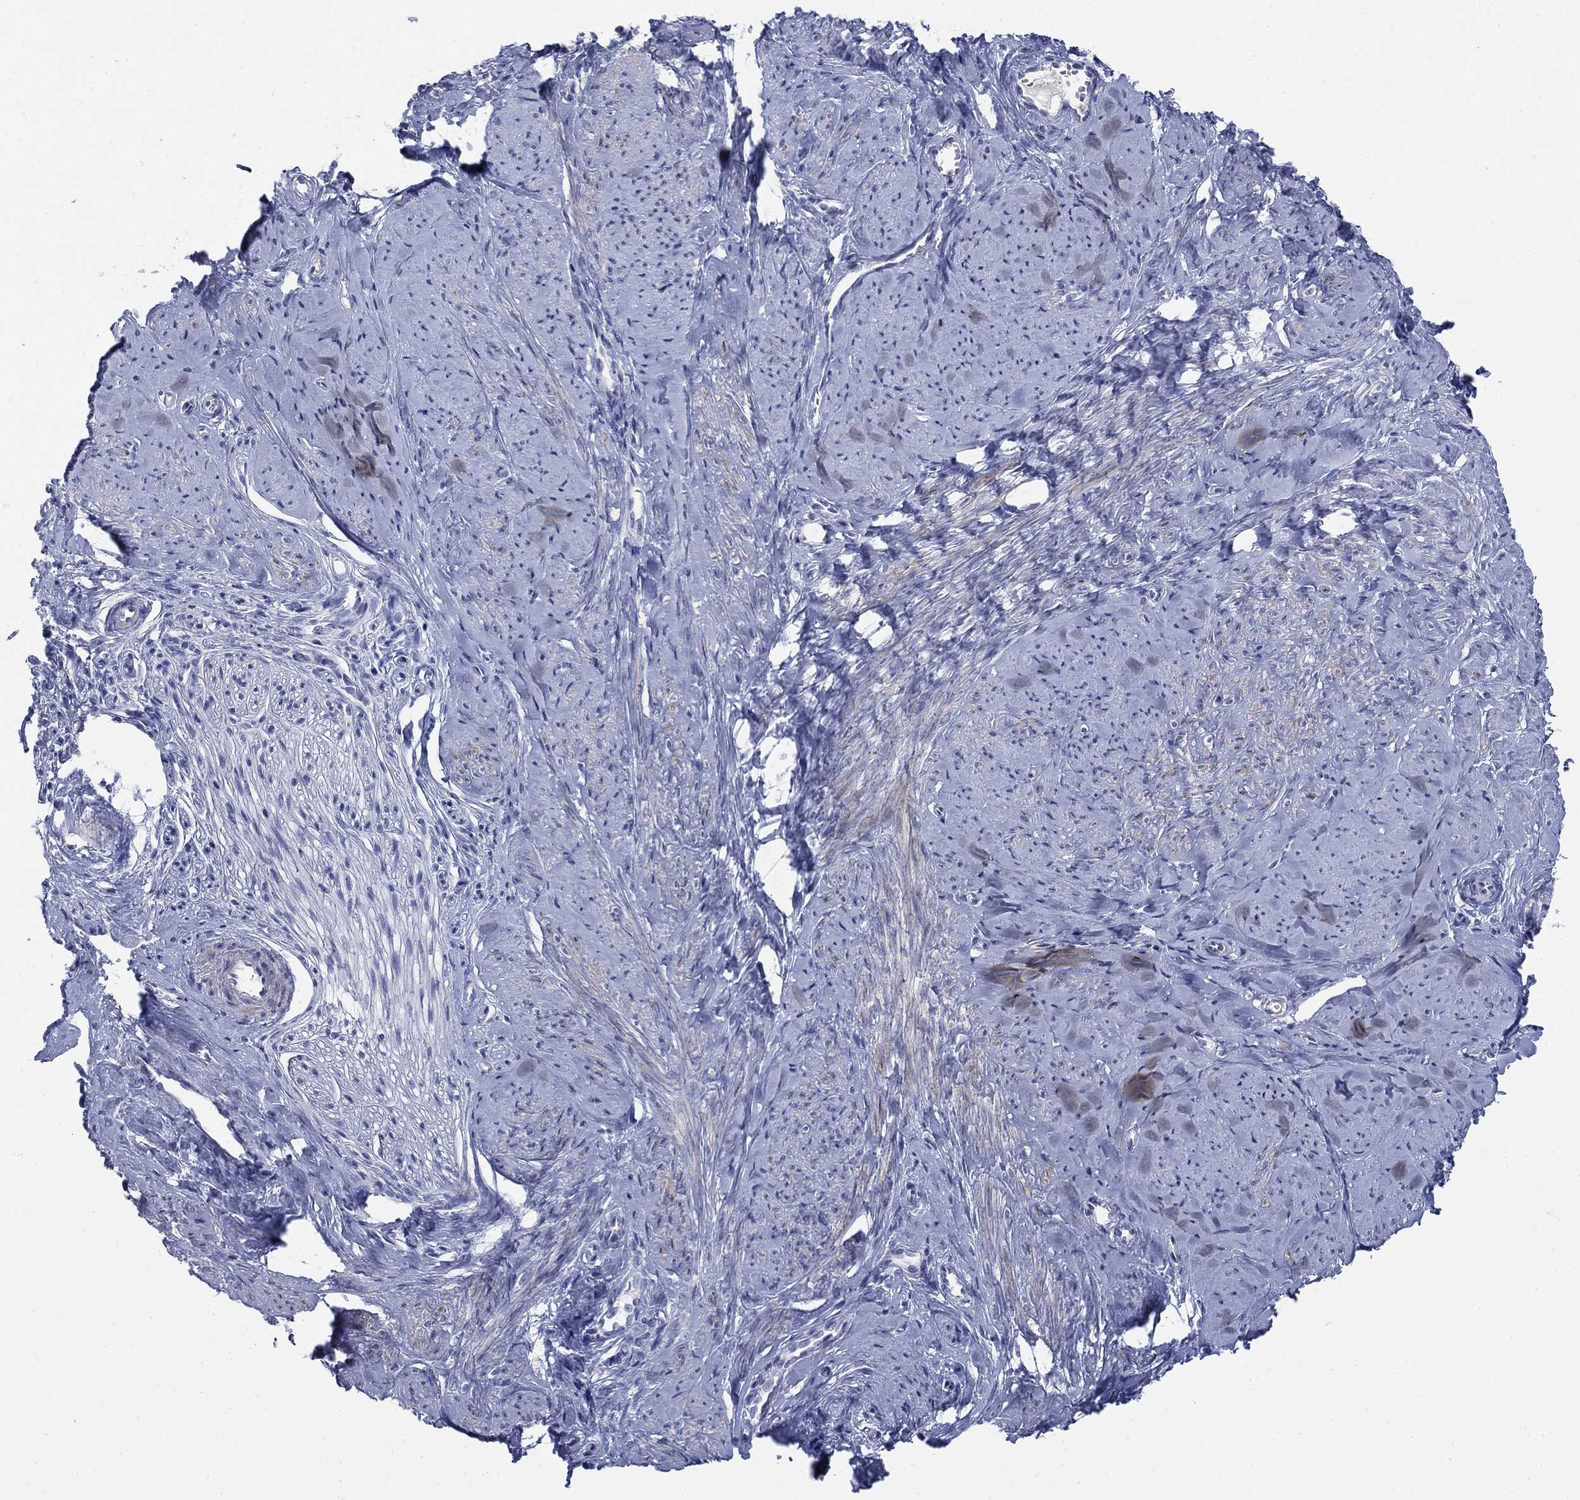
{"staining": {"intensity": "weak", "quantity": "<25%", "location": "cytoplasmic/membranous"}, "tissue": "smooth muscle", "cell_type": "Smooth muscle cells", "image_type": "normal", "snomed": [{"axis": "morphology", "description": "Normal tissue, NOS"}, {"axis": "topography", "description": "Smooth muscle"}], "caption": "A histopathology image of smooth muscle stained for a protein demonstrates no brown staining in smooth muscle cells.", "gene": "TMEM249", "patient": {"sex": "female", "age": 48}}